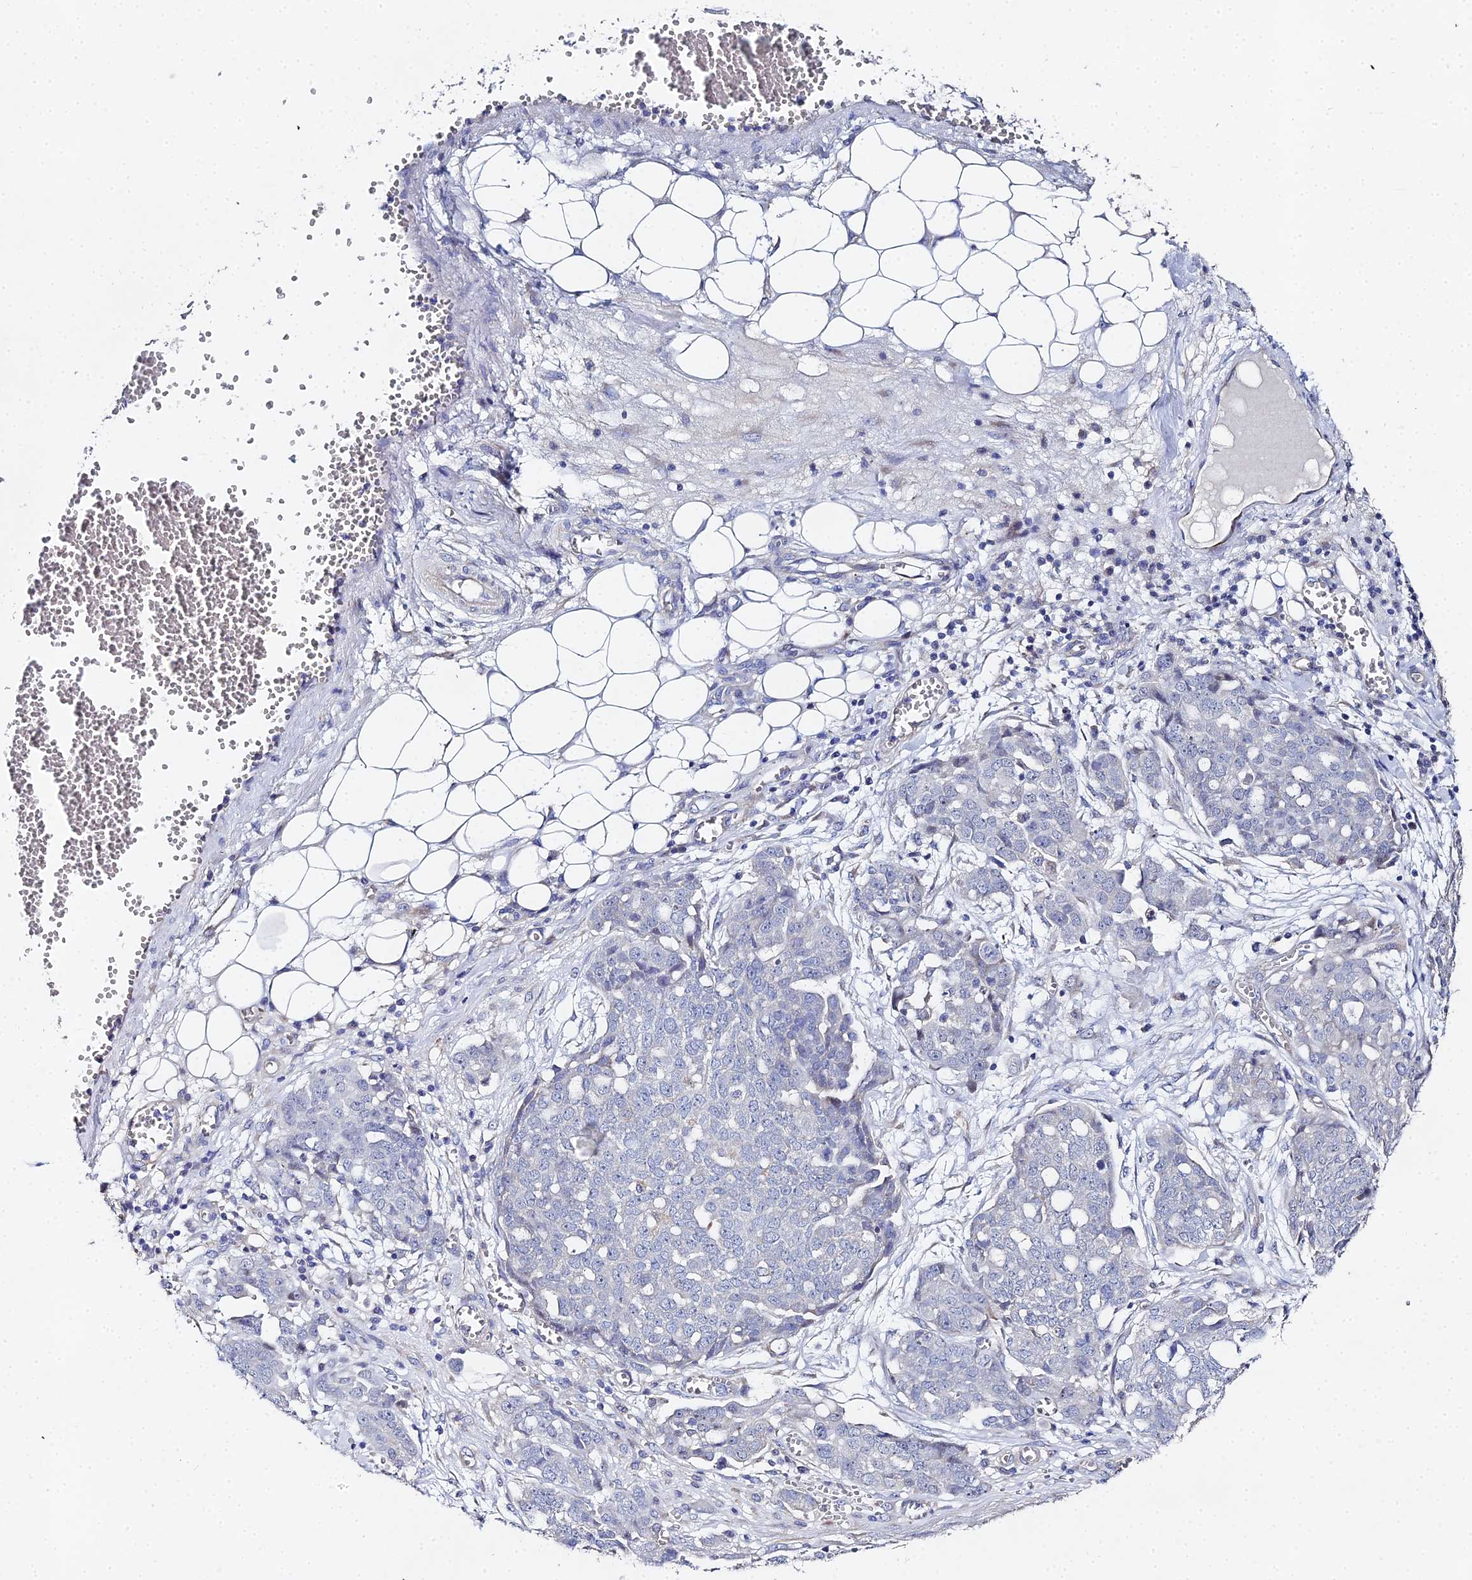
{"staining": {"intensity": "weak", "quantity": "<25%", "location": "nuclear"}, "tissue": "ovarian cancer", "cell_type": "Tumor cells", "image_type": "cancer", "snomed": [{"axis": "morphology", "description": "Cystadenocarcinoma, serous, NOS"}, {"axis": "topography", "description": "Soft tissue"}, {"axis": "topography", "description": "Ovary"}], "caption": "This is a photomicrograph of immunohistochemistry staining of ovarian cancer, which shows no staining in tumor cells. The staining is performed using DAB brown chromogen with nuclei counter-stained in using hematoxylin.", "gene": "ENSG00000268674", "patient": {"sex": "female", "age": 57}}